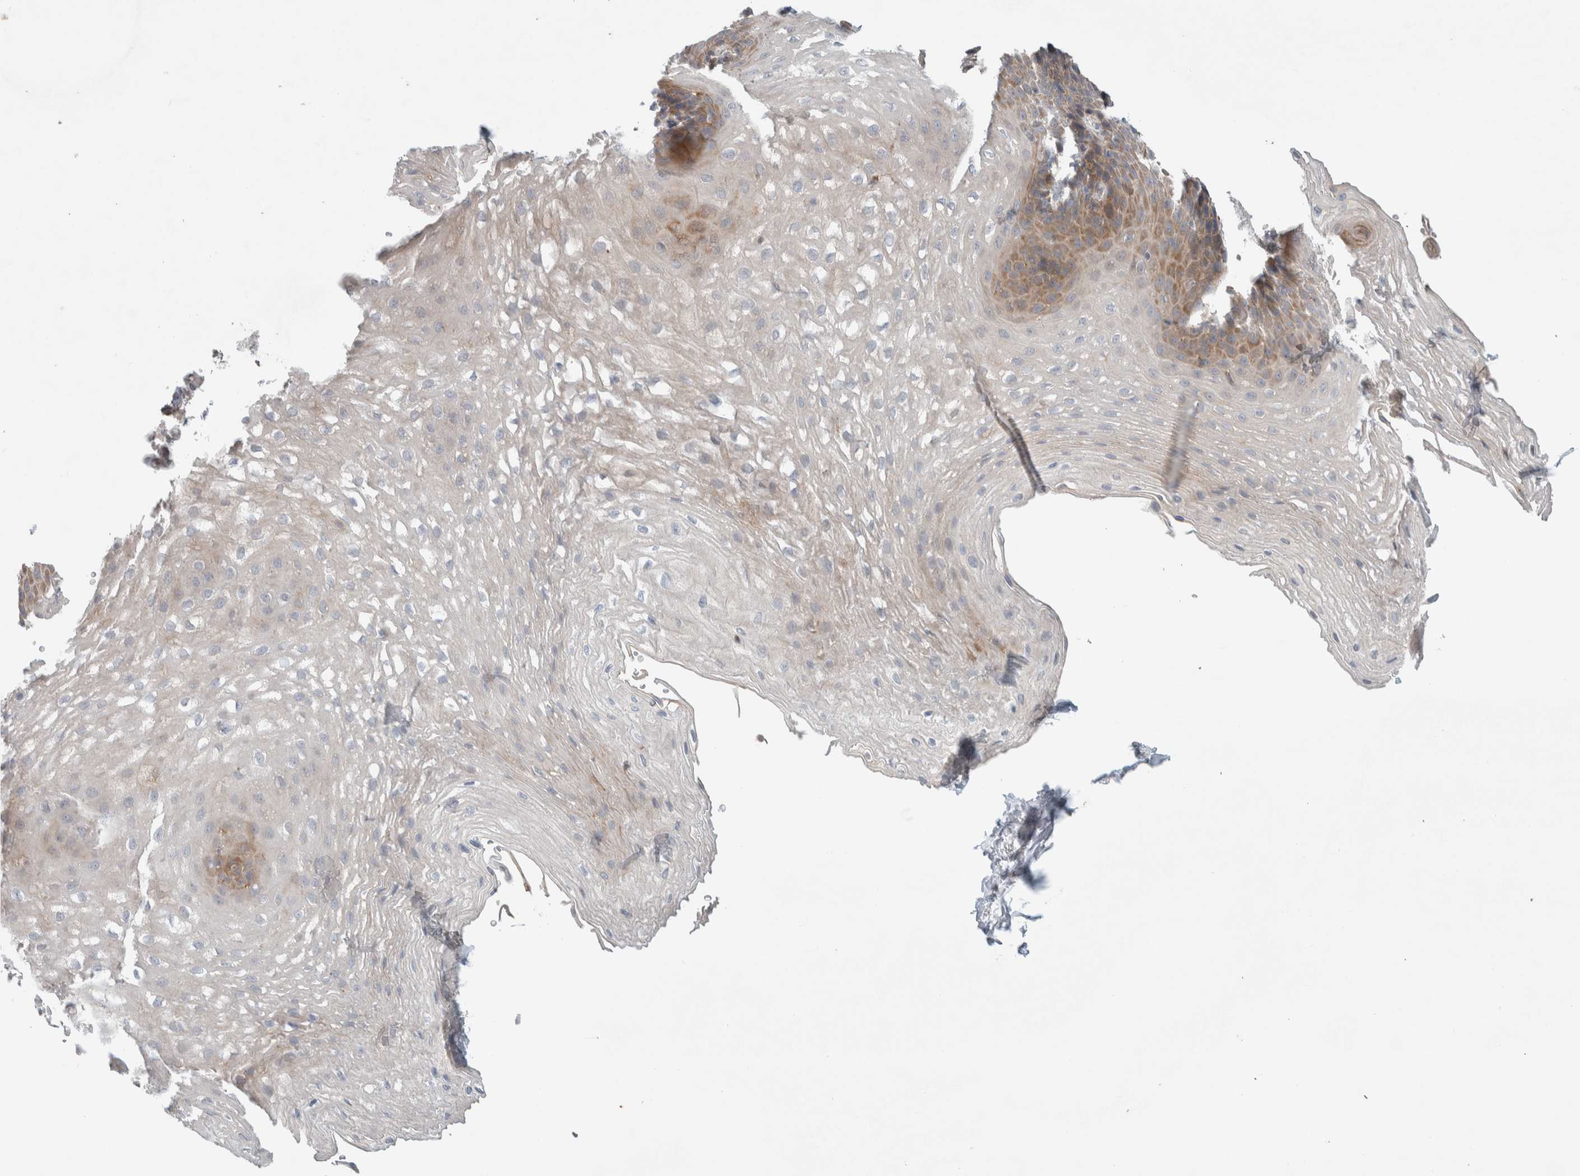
{"staining": {"intensity": "weak", "quantity": "<25%", "location": "cytoplasmic/membranous"}, "tissue": "esophagus", "cell_type": "Squamous epithelial cells", "image_type": "normal", "snomed": [{"axis": "morphology", "description": "Normal tissue, NOS"}, {"axis": "topography", "description": "Esophagus"}], "caption": "A photomicrograph of esophagus stained for a protein exhibits no brown staining in squamous epithelial cells. The staining is performed using DAB (3,3'-diaminobenzidine) brown chromogen with nuclei counter-stained in using hematoxylin.", "gene": "ADCY8", "patient": {"sex": "female", "age": 66}}